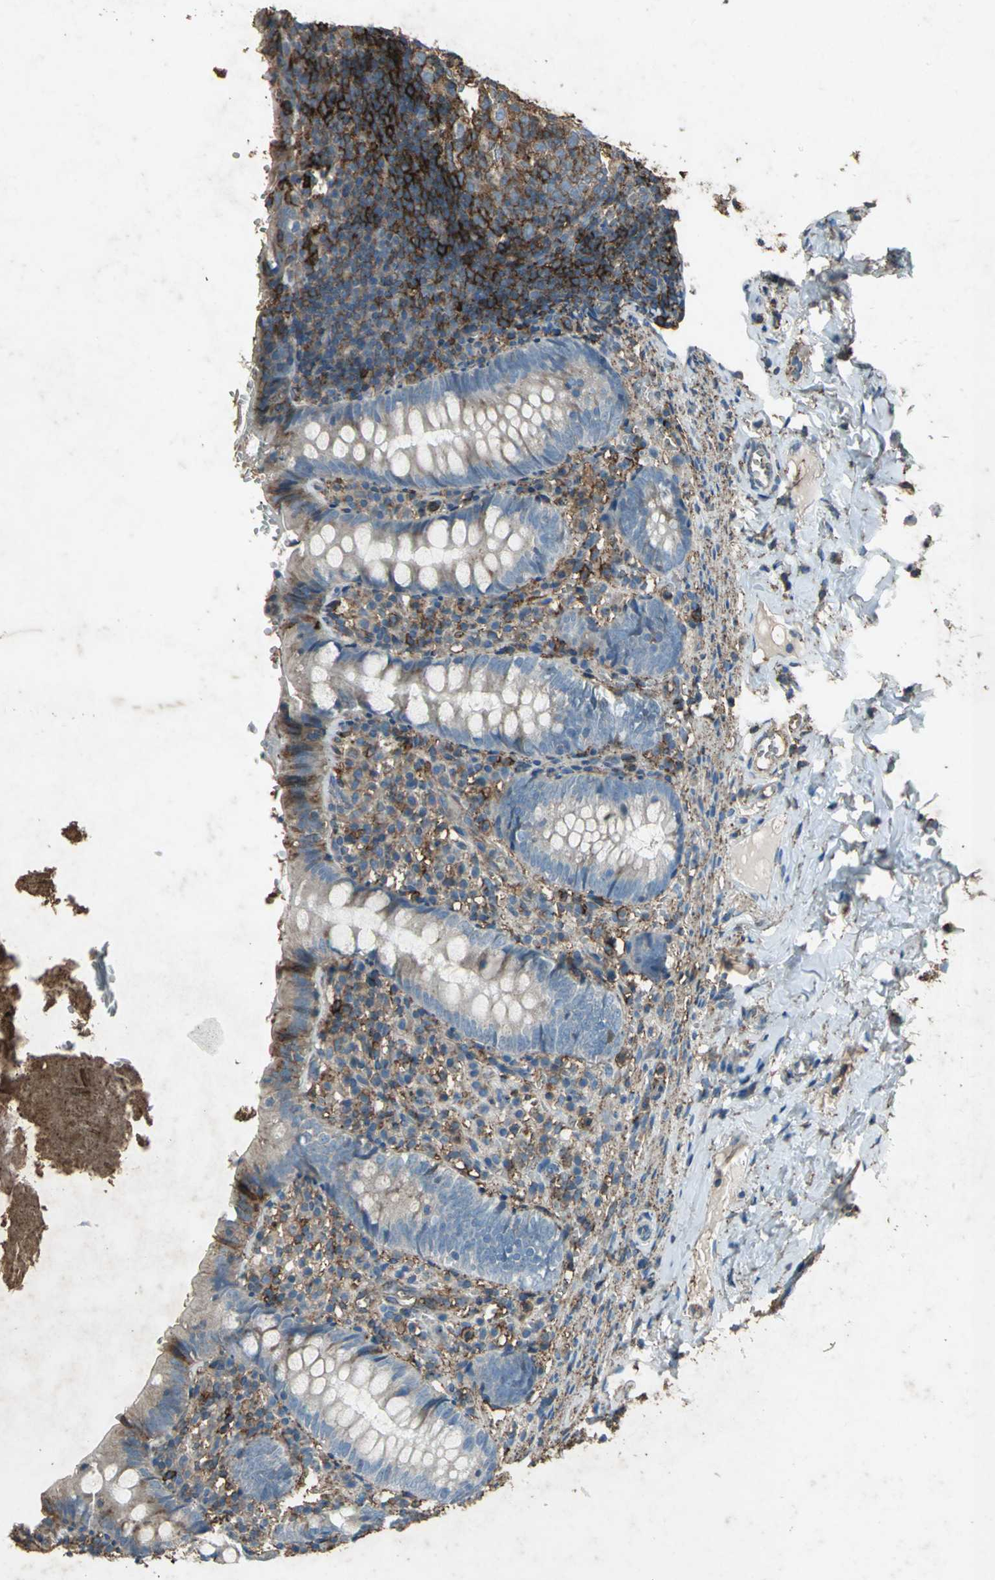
{"staining": {"intensity": "moderate", "quantity": ">75%", "location": "cytoplasmic/membranous"}, "tissue": "appendix", "cell_type": "Glandular cells", "image_type": "normal", "snomed": [{"axis": "morphology", "description": "Normal tissue, NOS"}, {"axis": "topography", "description": "Appendix"}], "caption": "Immunohistochemical staining of normal appendix displays >75% levels of moderate cytoplasmic/membranous protein staining in about >75% of glandular cells.", "gene": "CCR6", "patient": {"sex": "female", "age": 10}}